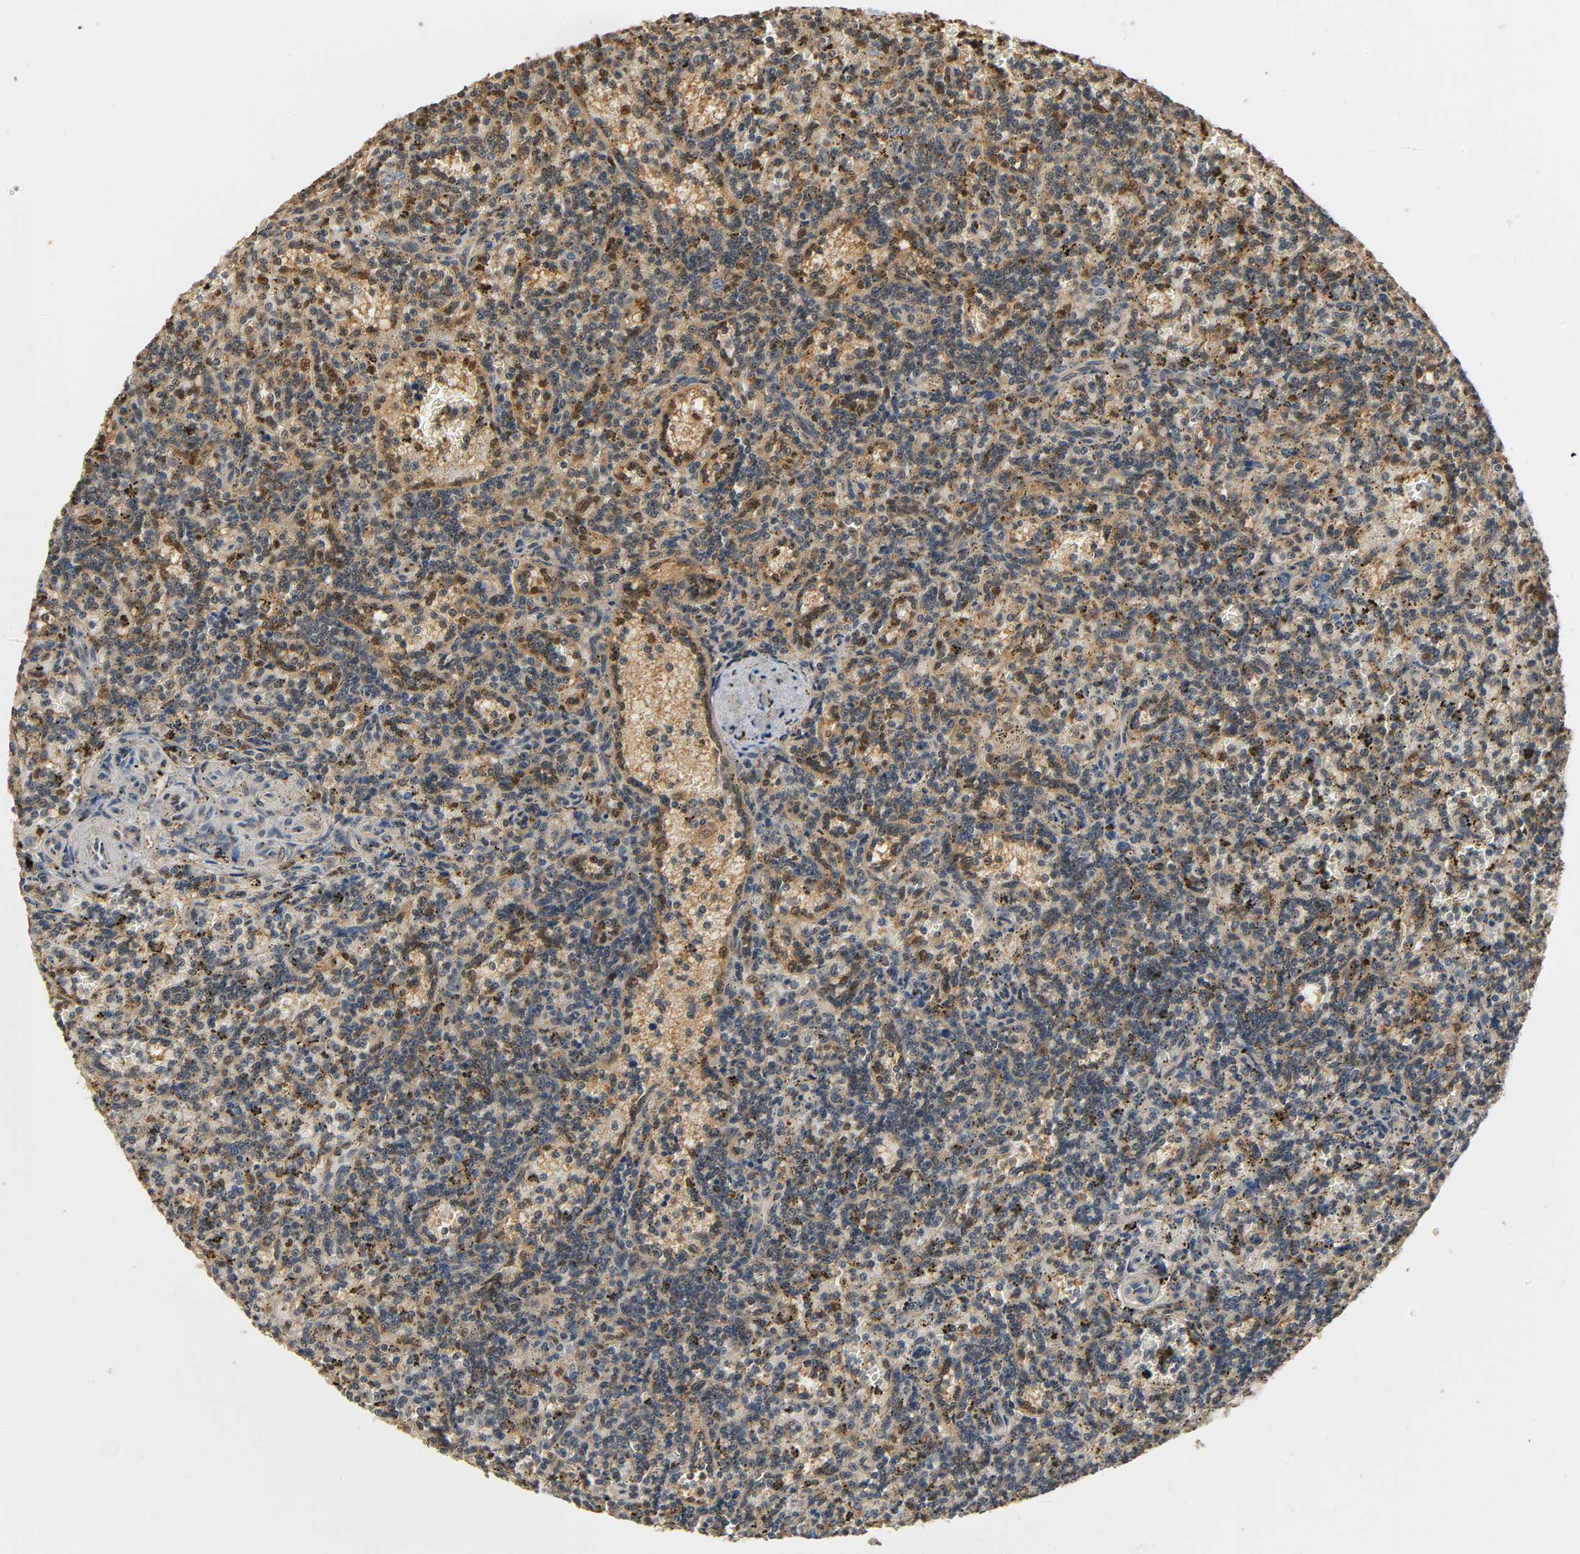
{"staining": {"intensity": "moderate", "quantity": "25%-75%", "location": "cytoplasmic/membranous,nuclear"}, "tissue": "lymphoma", "cell_type": "Tumor cells", "image_type": "cancer", "snomed": [{"axis": "morphology", "description": "Malignant lymphoma, non-Hodgkin's type, Low grade"}, {"axis": "topography", "description": "Spleen"}], "caption": "A micrograph of lymphoma stained for a protein displays moderate cytoplasmic/membranous and nuclear brown staining in tumor cells.", "gene": "ZFPM2", "patient": {"sex": "male", "age": 73}}